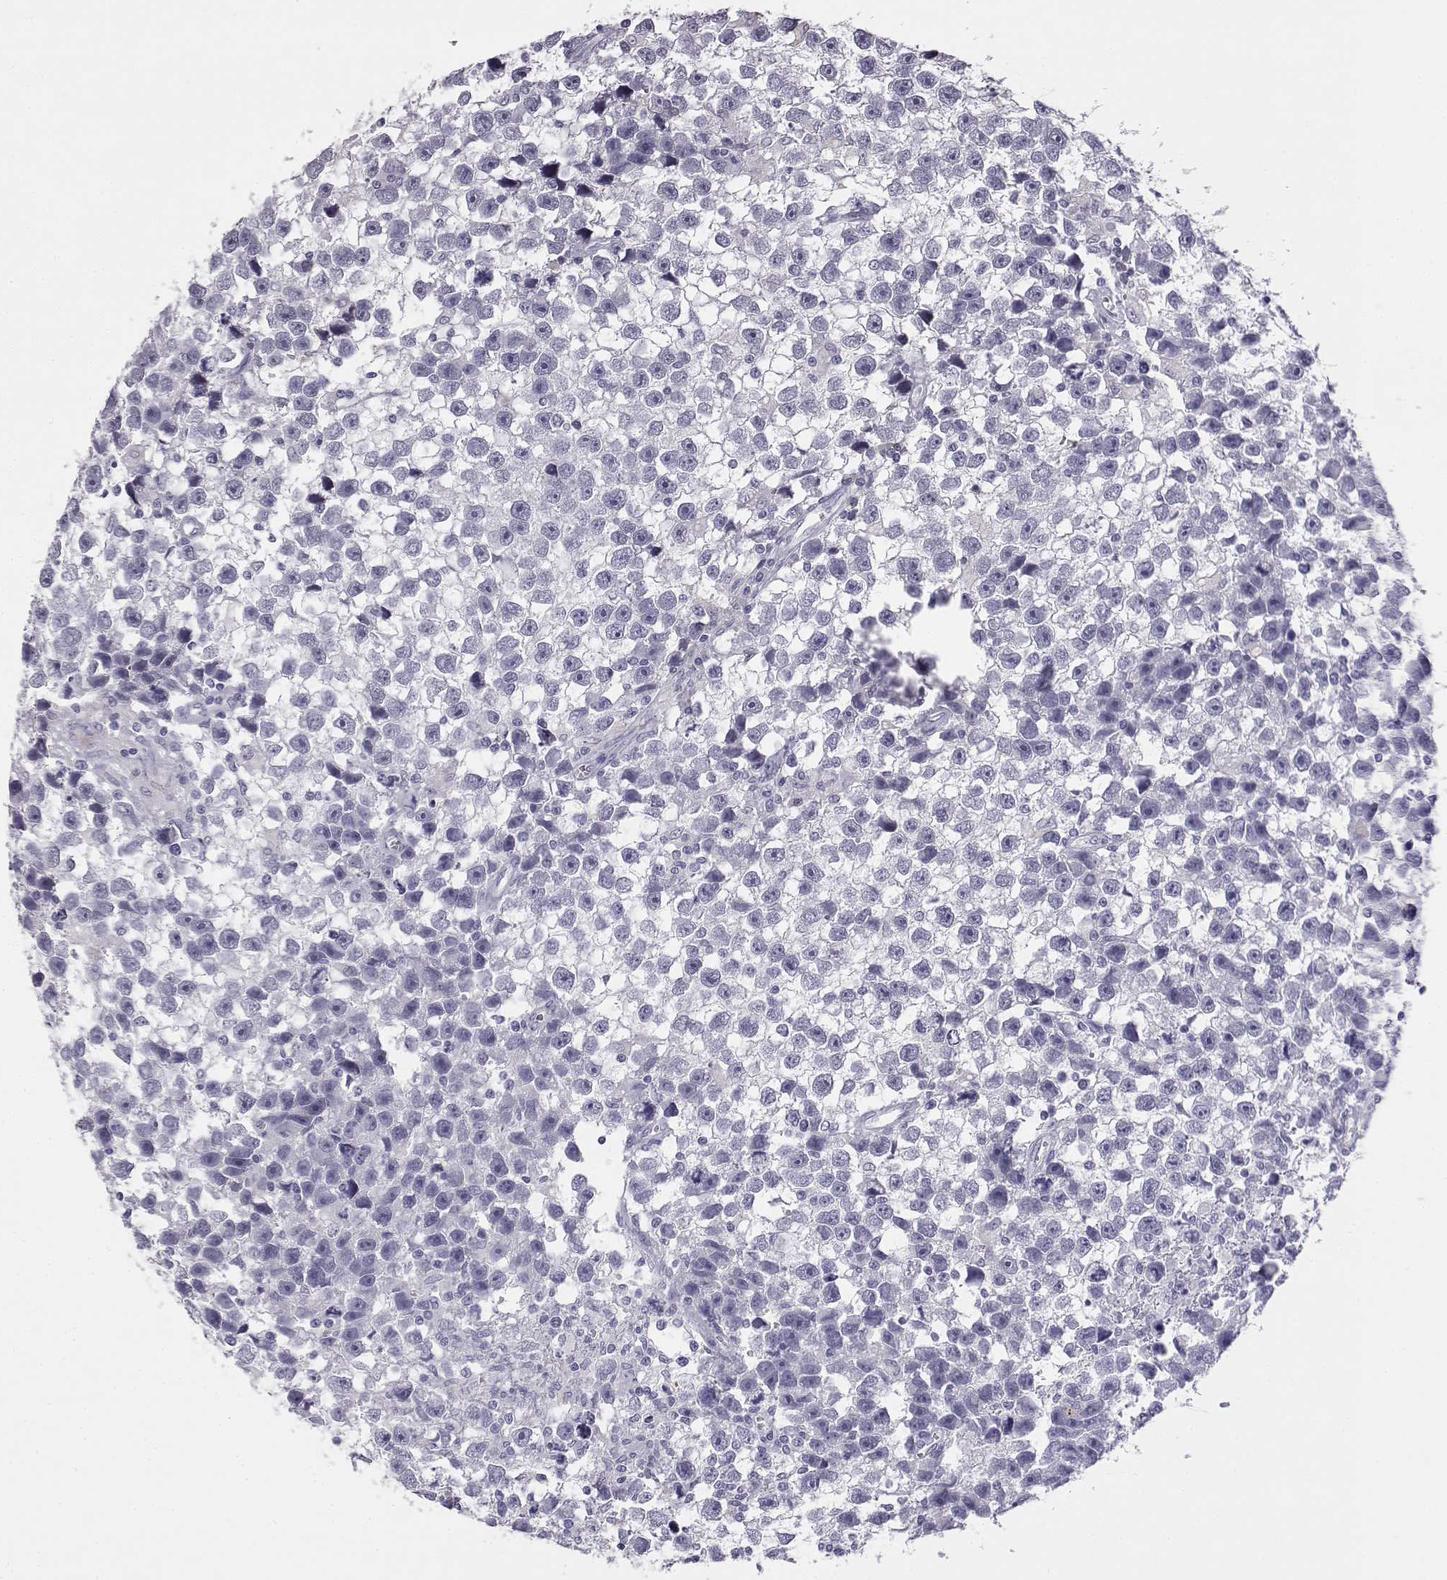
{"staining": {"intensity": "negative", "quantity": "none", "location": "none"}, "tissue": "testis cancer", "cell_type": "Tumor cells", "image_type": "cancer", "snomed": [{"axis": "morphology", "description": "Seminoma, NOS"}, {"axis": "topography", "description": "Testis"}], "caption": "Testis cancer (seminoma) stained for a protein using immunohistochemistry demonstrates no expression tumor cells.", "gene": "VGF", "patient": {"sex": "male", "age": 43}}